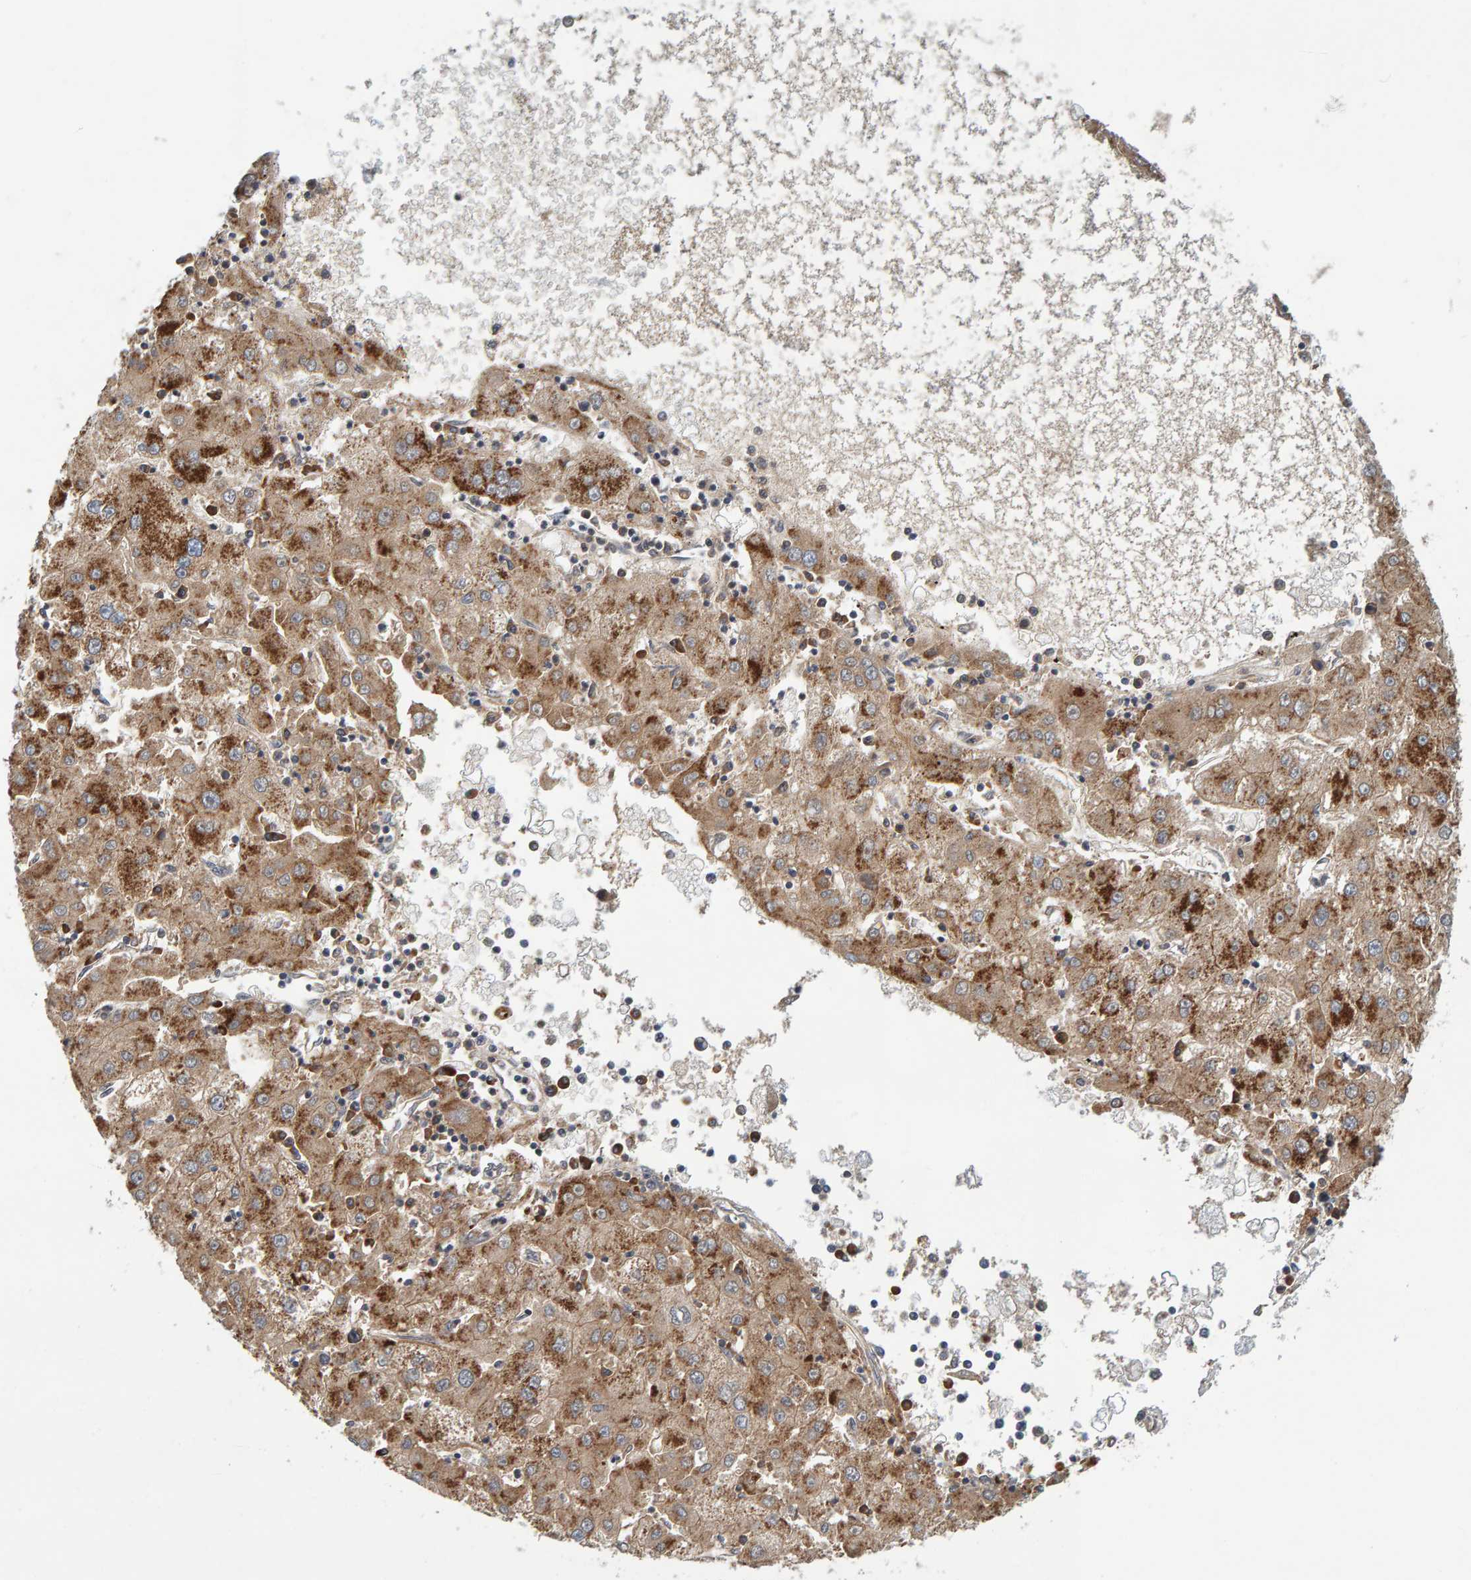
{"staining": {"intensity": "moderate", "quantity": ">75%", "location": "cytoplasmic/membranous"}, "tissue": "liver cancer", "cell_type": "Tumor cells", "image_type": "cancer", "snomed": [{"axis": "morphology", "description": "Carcinoma, Hepatocellular, NOS"}, {"axis": "topography", "description": "Liver"}], "caption": "Immunohistochemistry (IHC) of liver cancer demonstrates medium levels of moderate cytoplasmic/membranous positivity in approximately >75% of tumor cells. Nuclei are stained in blue.", "gene": "BAIAP2", "patient": {"sex": "male", "age": 72}}